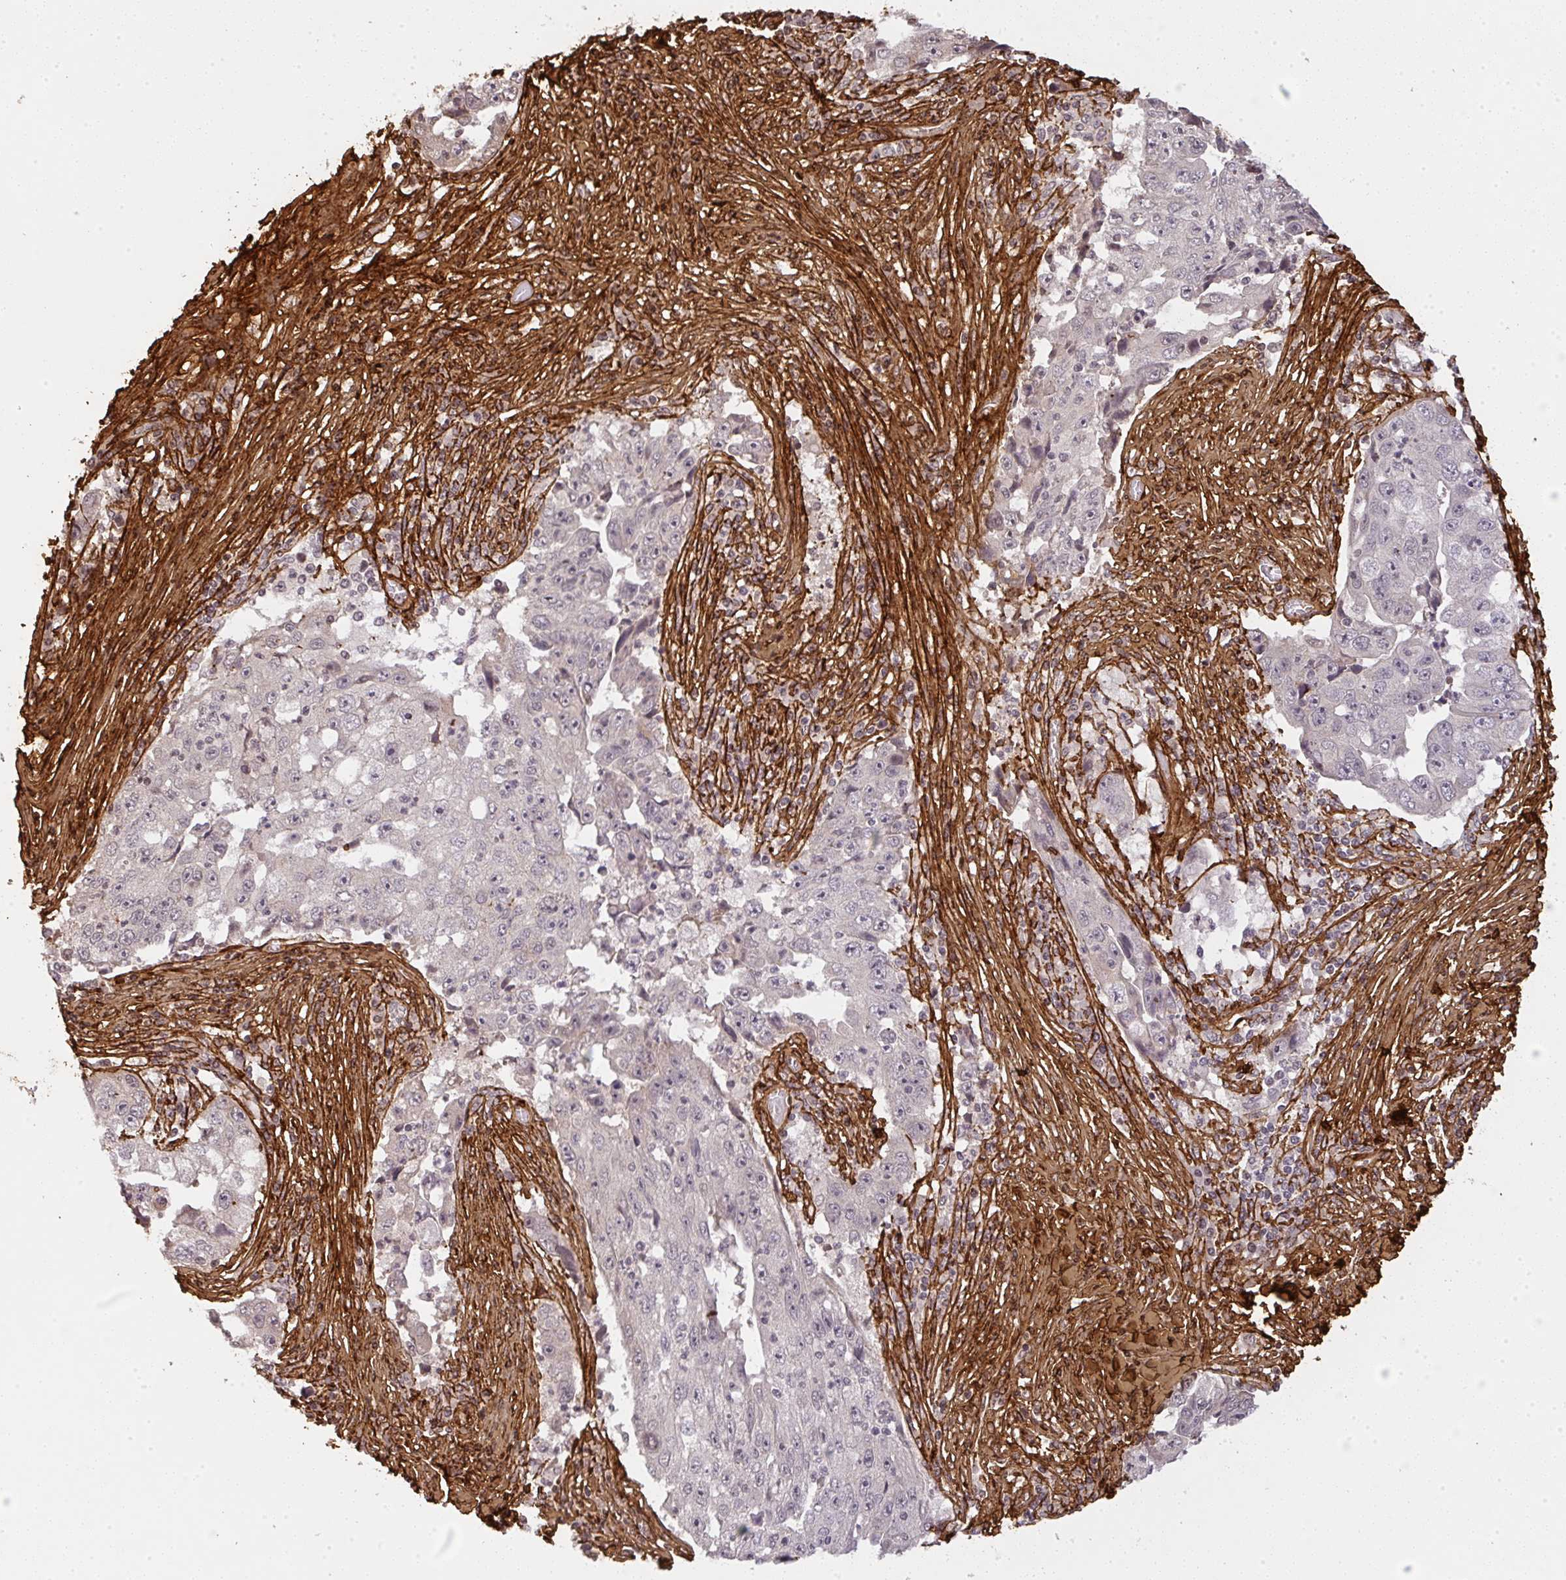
{"staining": {"intensity": "negative", "quantity": "none", "location": "none"}, "tissue": "lung cancer", "cell_type": "Tumor cells", "image_type": "cancer", "snomed": [{"axis": "morphology", "description": "Squamous cell carcinoma, NOS"}, {"axis": "topography", "description": "Lung"}], "caption": "Protein analysis of lung cancer exhibits no significant expression in tumor cells.", "gene": "COL3A1", "patient": {"sex": "male", "age": 64}}